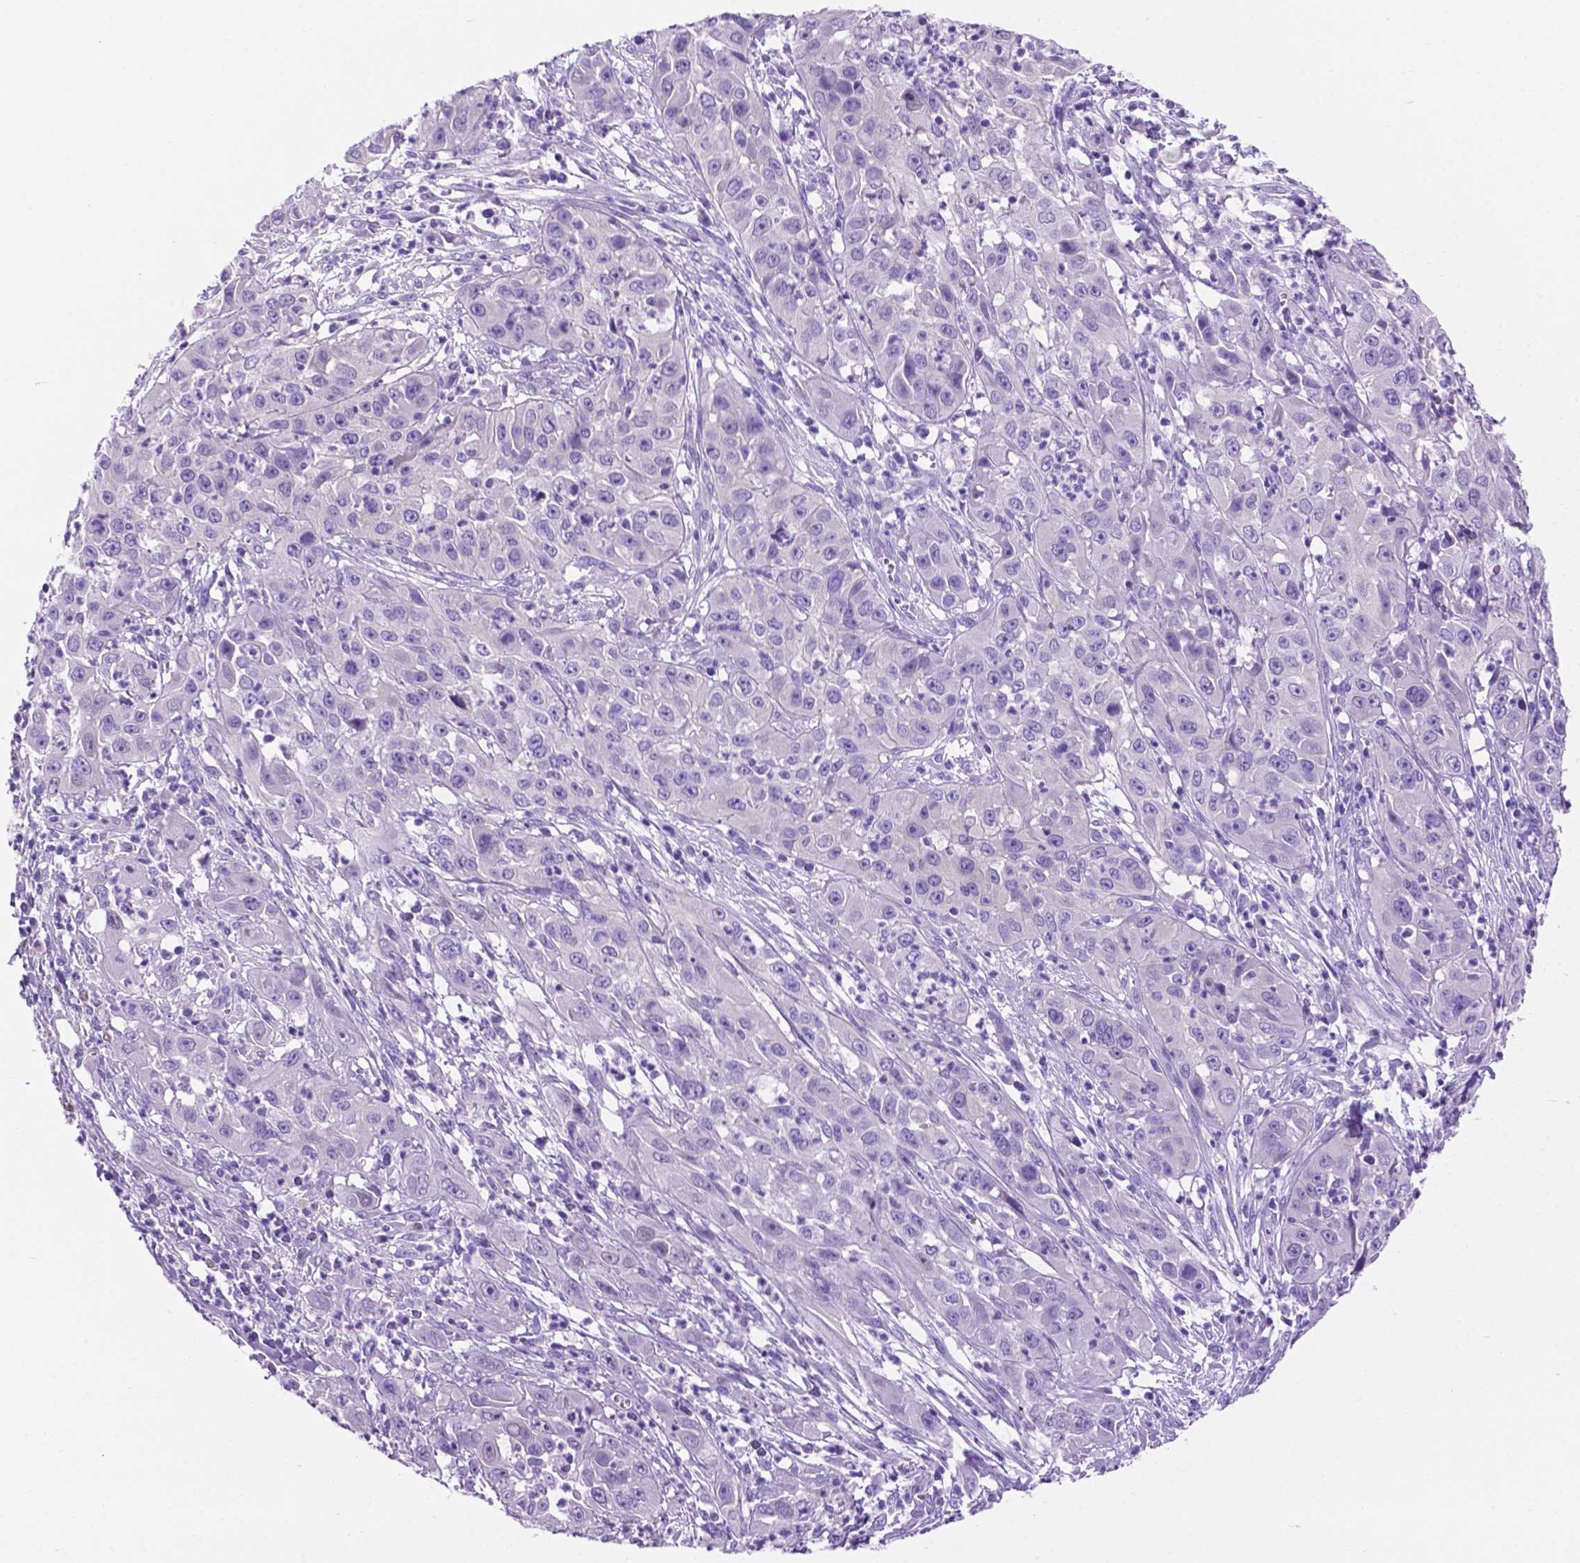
{"staining": {"intensity": "negative", "quantity": "none", "location": "none"}, "tissue": "cervical cancer", "cell_type": "Tumor cells", "image_type": "cancer", "snomed": [{"axis": "morphology", "description": "Squamous cell carcinoma, NOS"}, {"axis": "topography", "description": "Cervix"}], "caption": "Protein analysis of squamous cell carcinoma (cervical) exhibits no significant staining in tumor cells.", "gene": "TMEM210", "patient": {"sex": "female", "age": 32}}